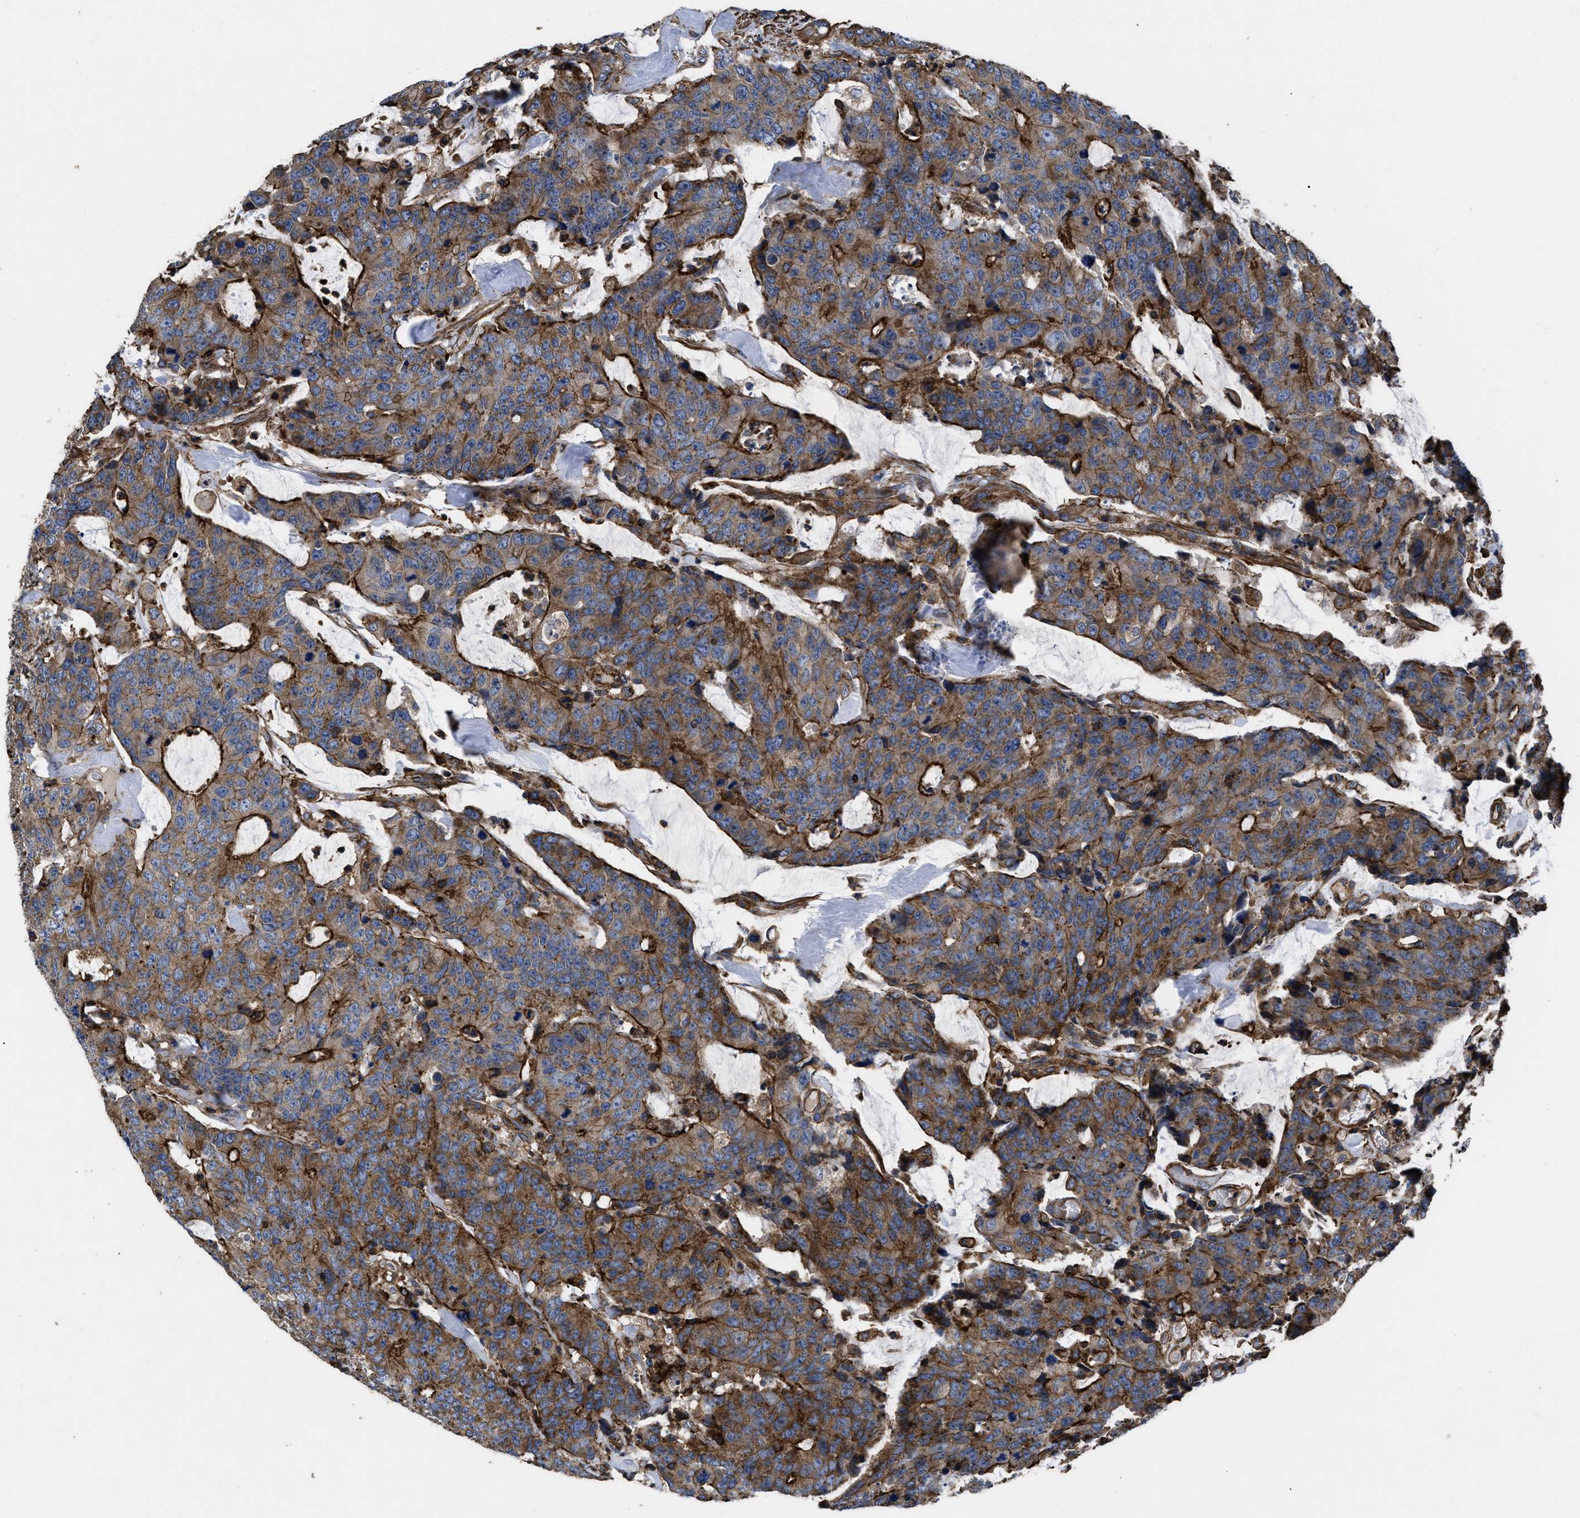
{"staining": {"intensity": "strong", "quantity": ">75%", "location": "cytoplasmic/membranous"}, "tissue": "colorectal cancer", "cell_type": "Tumor cells", "image_type": "cancer", "snomed": [{"axis": "morphology", "description": "Adenocarcinoma, NOS"}, {"axis": "topography", "description": "Colon"}], "caption": "Colorectal cancer tissue shows strong cytoplasmic/membranous positivity in approximately >75% of tumor cells, visualized by immunohistochemistry. (brown staining indicates protein expression, while blue staining denotes nuclei).", "gene": "SCUBE2", "patient": {"sex": "female", "age": 86}}